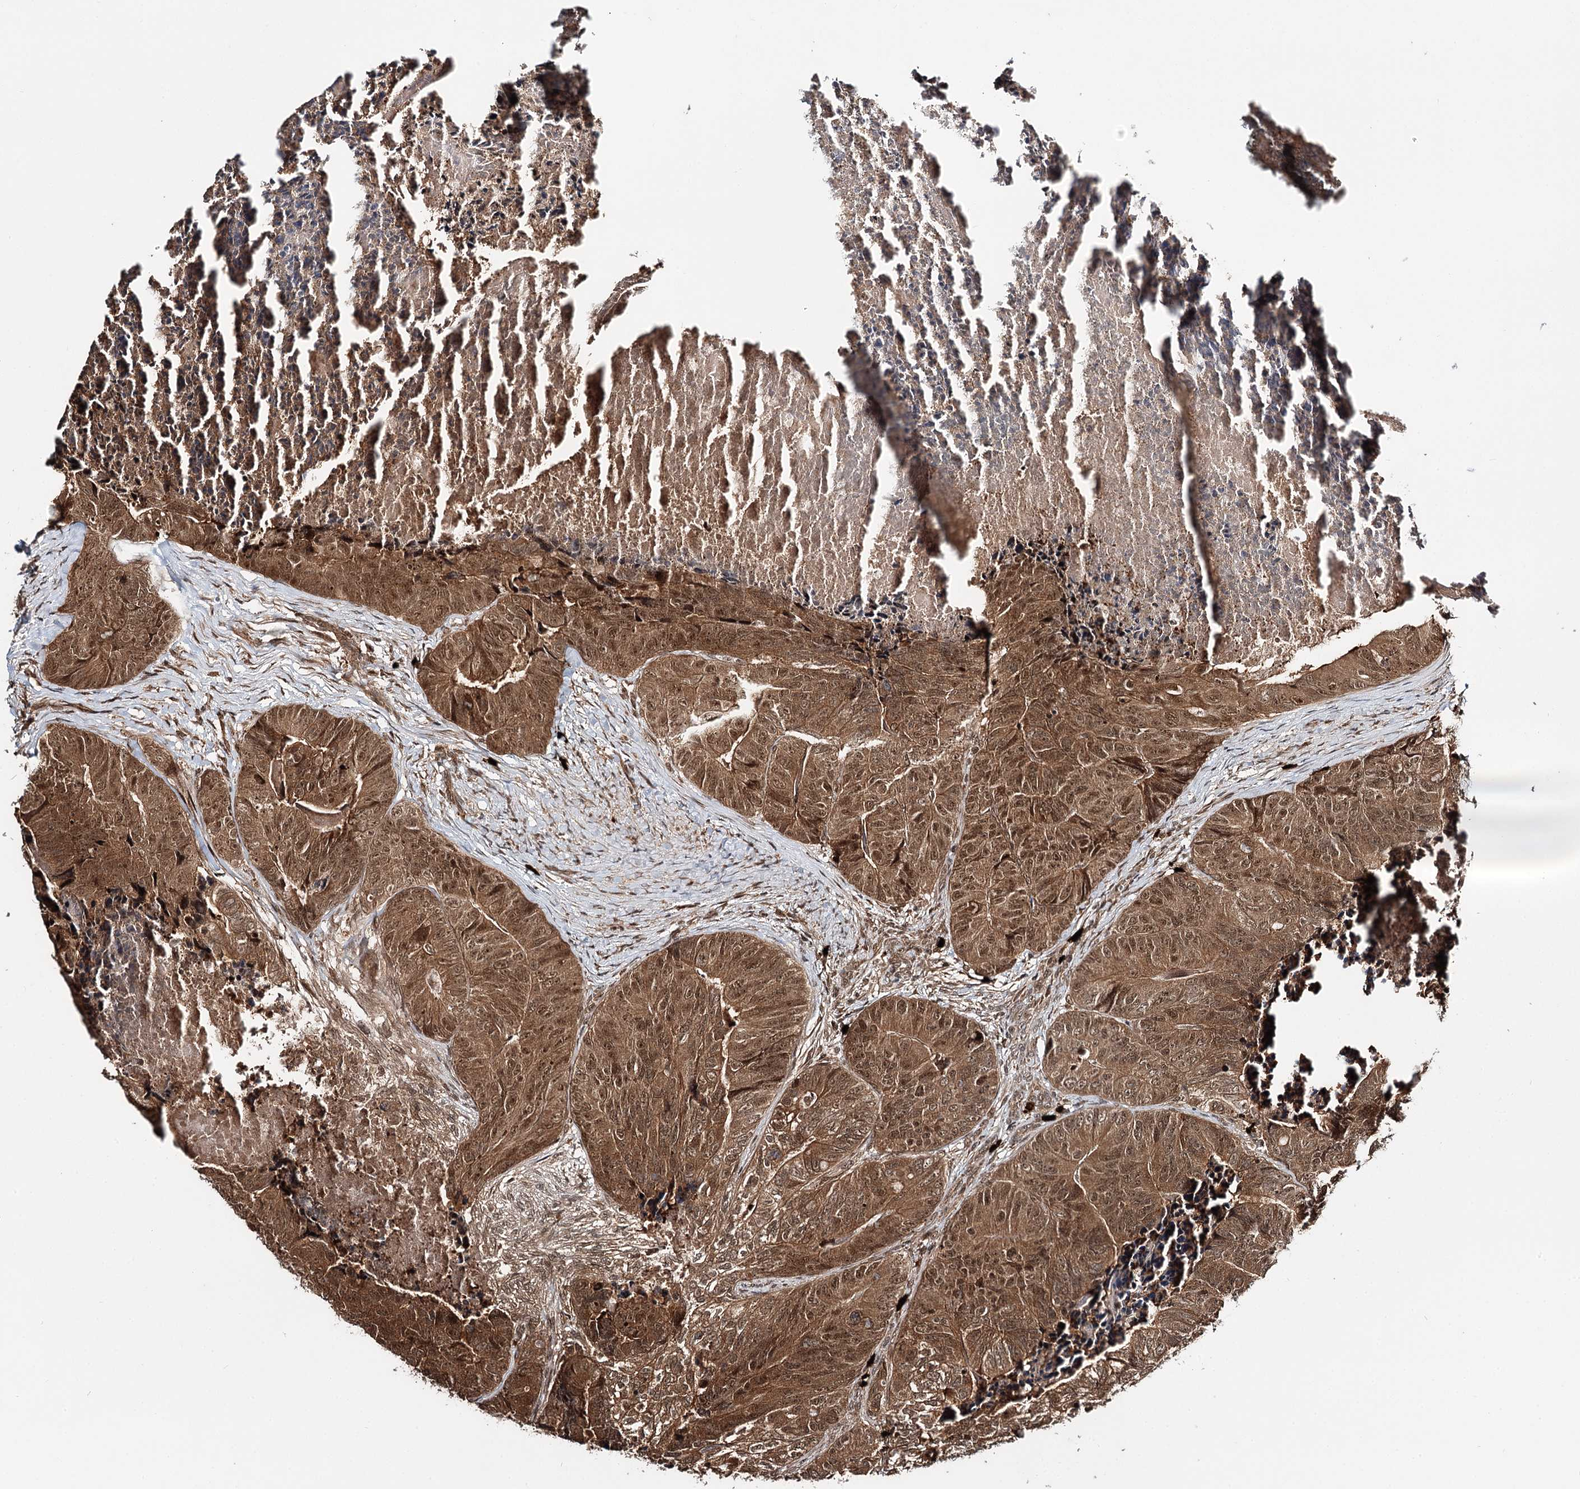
{"staining": {"intensity": "moderate", "quantity": ">75%", "location": "cytoplasmic/membranous,nuclear"}, "tissue": "colorectal cancer", "cell_type": "Tumor cells", "image_type": "cancer", "snomed": [{"axis": "morphology", "description": "Adenocarcinoma, NOS"}, {"axis": "topography", "description": "Colon"}], "caption": "Immunohistochemistry (DAB) staining of adenocarcinoma (colorectal) shows moderate cytoplasmic/membranous and nuclear protein positivity in about >75% of tumor cells.", "gene": "N6AMT1", "patient": {"sex": "female", "age": 67}}